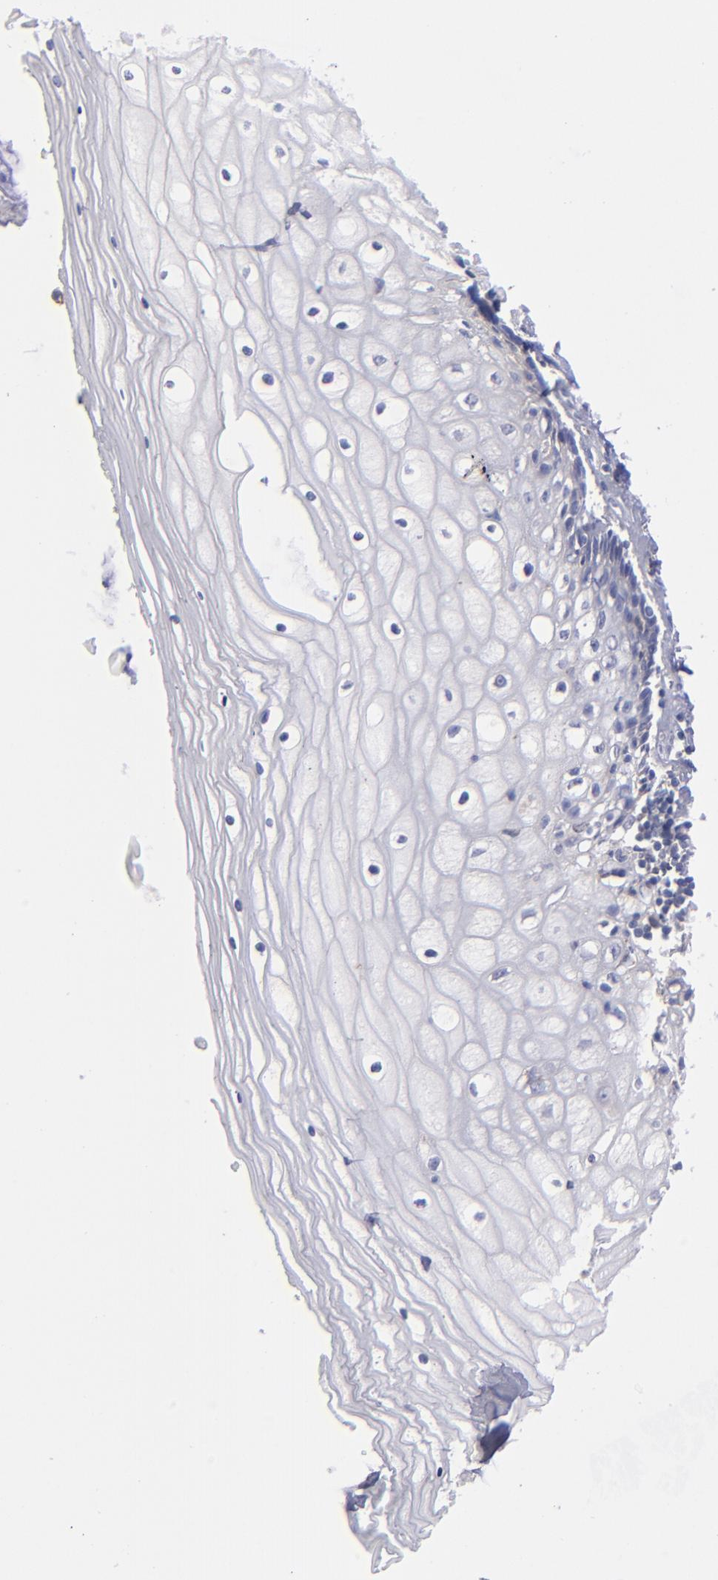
{"staining": {"intensity": "negative", "quantity": "none", "location": "none"}, "tissue": "vagina", "cell_type": "Squamous epithelial cells", "image_type": "normal", "snomed": [{"axis": "morphology", "description": "Normal tissue, NOS"}, {"axis": "topography", "description": "Vagina"}], "caption": "The image displays no staining of squamous epithelial cells in benign vagina. The staining is performed using DAB (3,3'-diaminobenzidine) brown chromogen with nuclei counter-stained in using hematoxylin.", "gene": "MFGE8", "patient": {"sex": "female", "age": 46}}